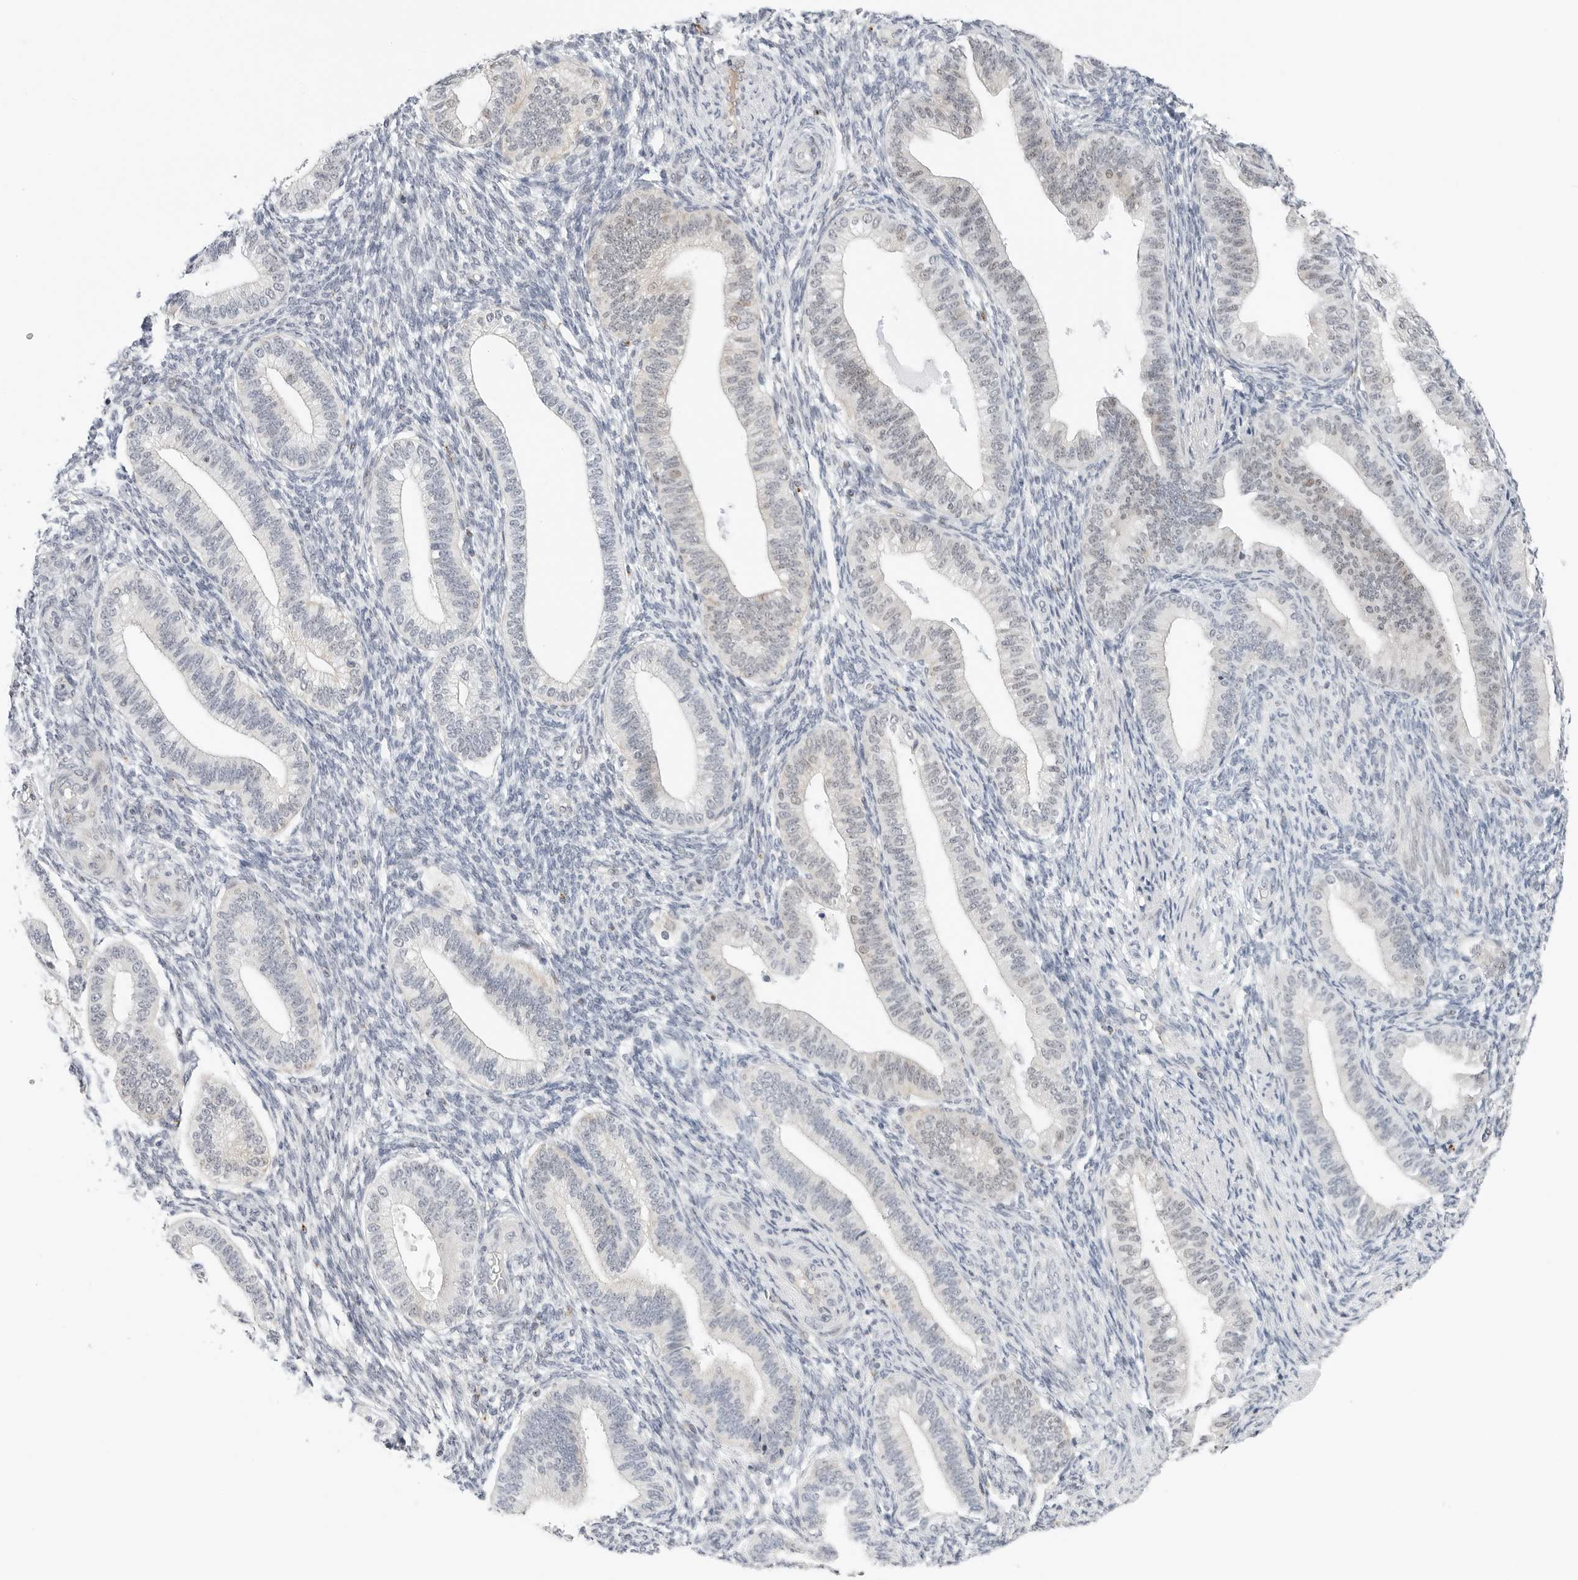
{"staining": {"intensity": "weak", "quantity": "<25%", "location": "cytoplasmic/membranous"}, "tissue": "endometrium", "cell_type": "Cells in endometrial stroma", "image_type": "normal", "snomed": [{"axis": "morphology", "description": "Normal tissue, NOS"}, {"axis": "topography", "description": "Endometrium"}], "caption": "Immunohistochemical staining of normal endometrium demonstrates no significant positivity in cells in endometrial stroma. (Stains: DAB (3,3'-diaminobenzidine) immunohistochemistry with hematoxylin counter stain, Microscopy: brightfield microscopy at high magnification).", "gene": "TSEN2", "patient": {"sex": "female", "age": 39}}